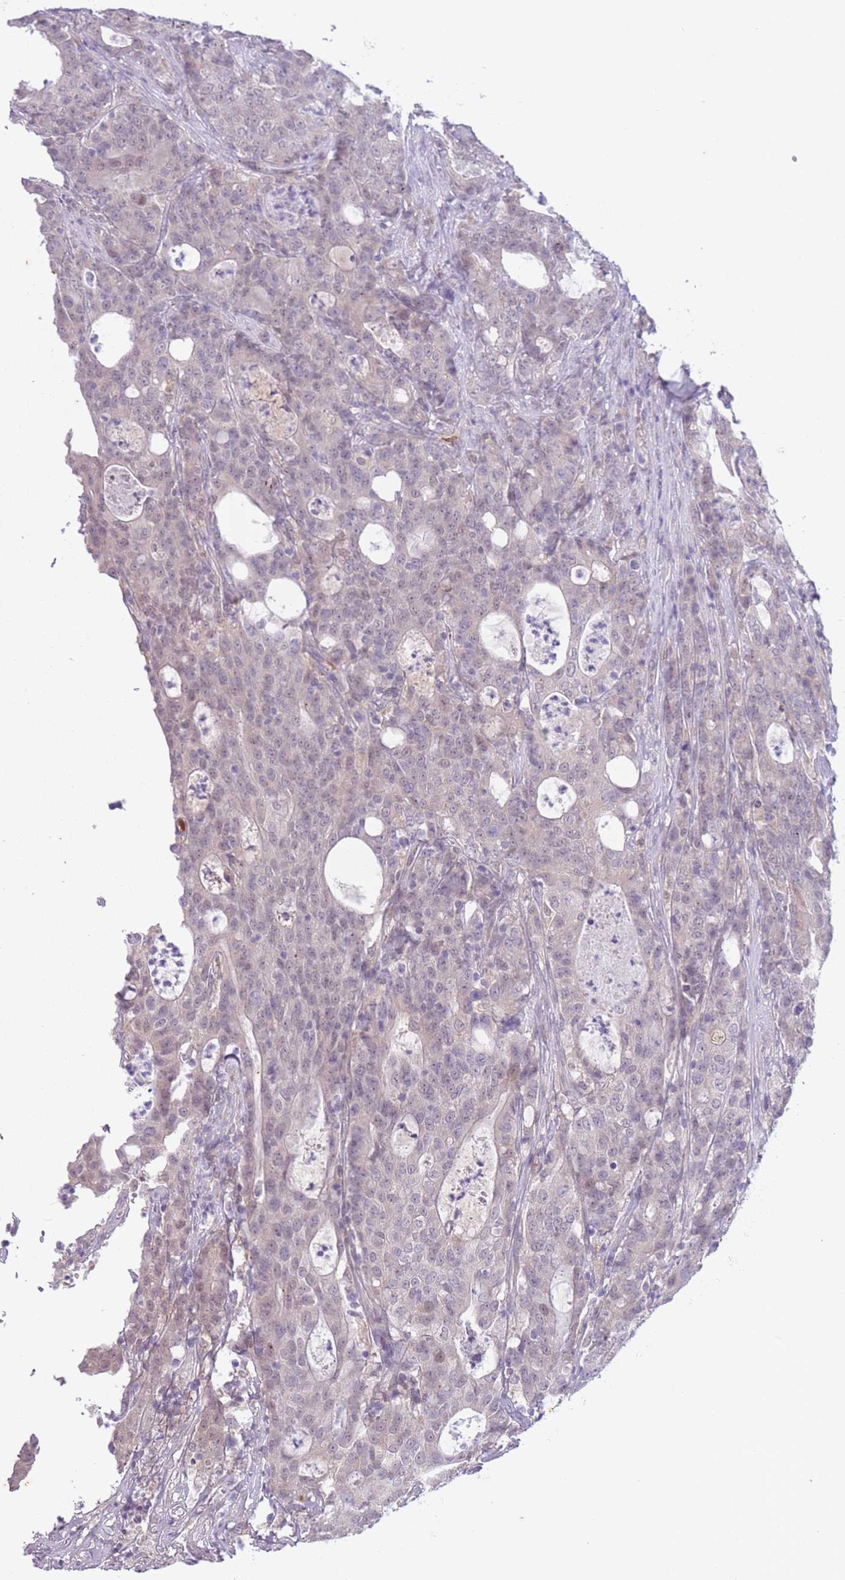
{"staining": {"intensity": "negative", "quantity": "none", "location": "none"}, "tissue": "colorectal cancer", "cell_type": "Tumor cells", "image_type": "cancer", "snomed": [{"axis": "morphology", "description": "Adenocarcinoma, NOS"}, {"axis": "topography", "description": "Colon"}], "caption": "Immunohistochemistry micrograph of human colorectal cancer stained for a protein (brown), which reveals no expression in tumor cells.", "gene": "ARPIN", "patient": {"sex": "male", "age": 83}}